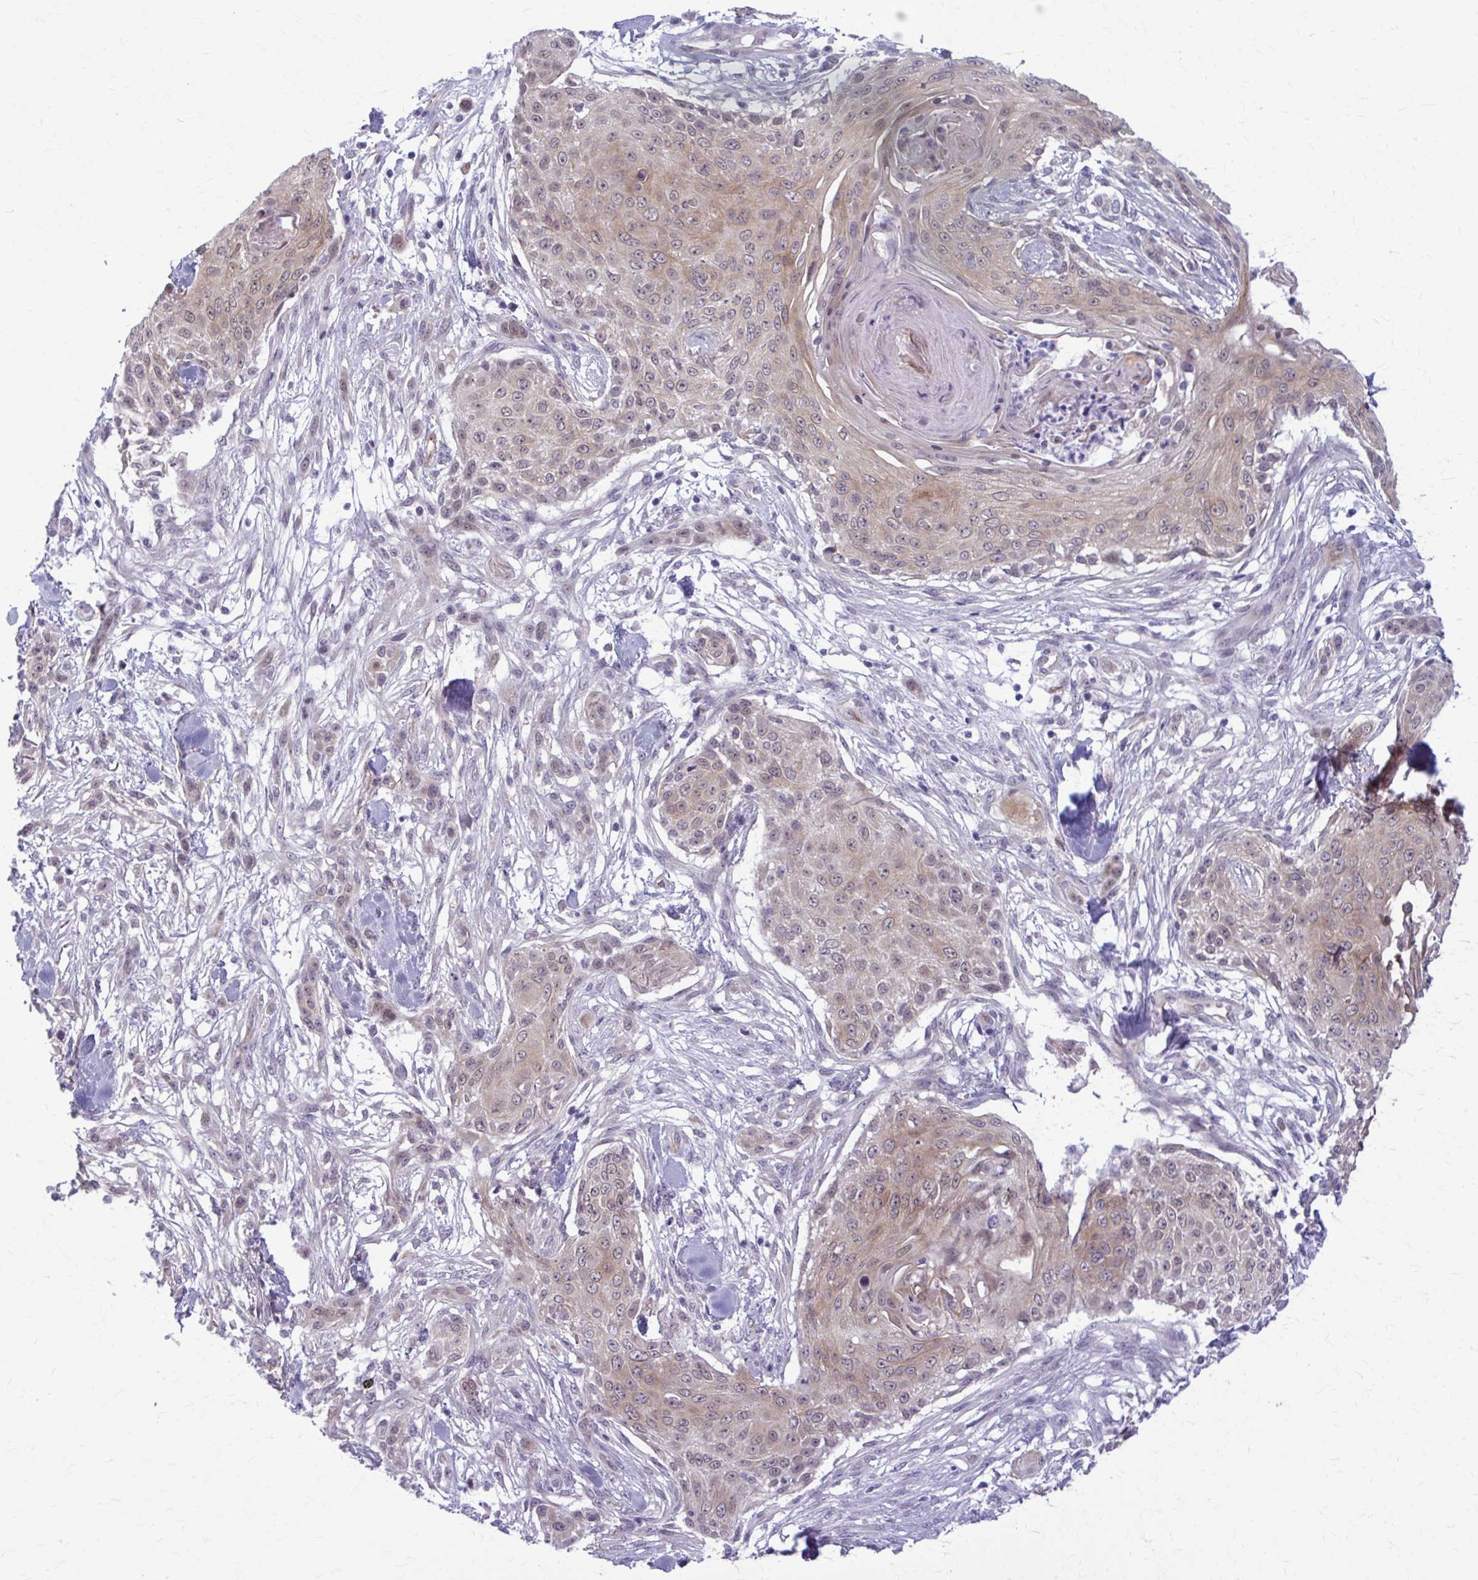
{"staining": {"intensity": "moderate", "quantity": ">75%", "location": "cytoplasmic/membranous"}, "tissue": "skin cancer", "cell_type": "Tumor cells", "image_type": "cancer", "snomed": [{"axis": "morphology", "description": "Squamous cell carcinoma, NOS"}, {"axis": "topography", "description": "Skin"}], "caption": "The histopathology image shows a brown stain indicating the presence of a protein in the cytoplasmic/membranous of tumor cells in squamous cell carcinoma (skin).", "gene": "NUMBL", "patient": {"sex": "female", "age": 59}}